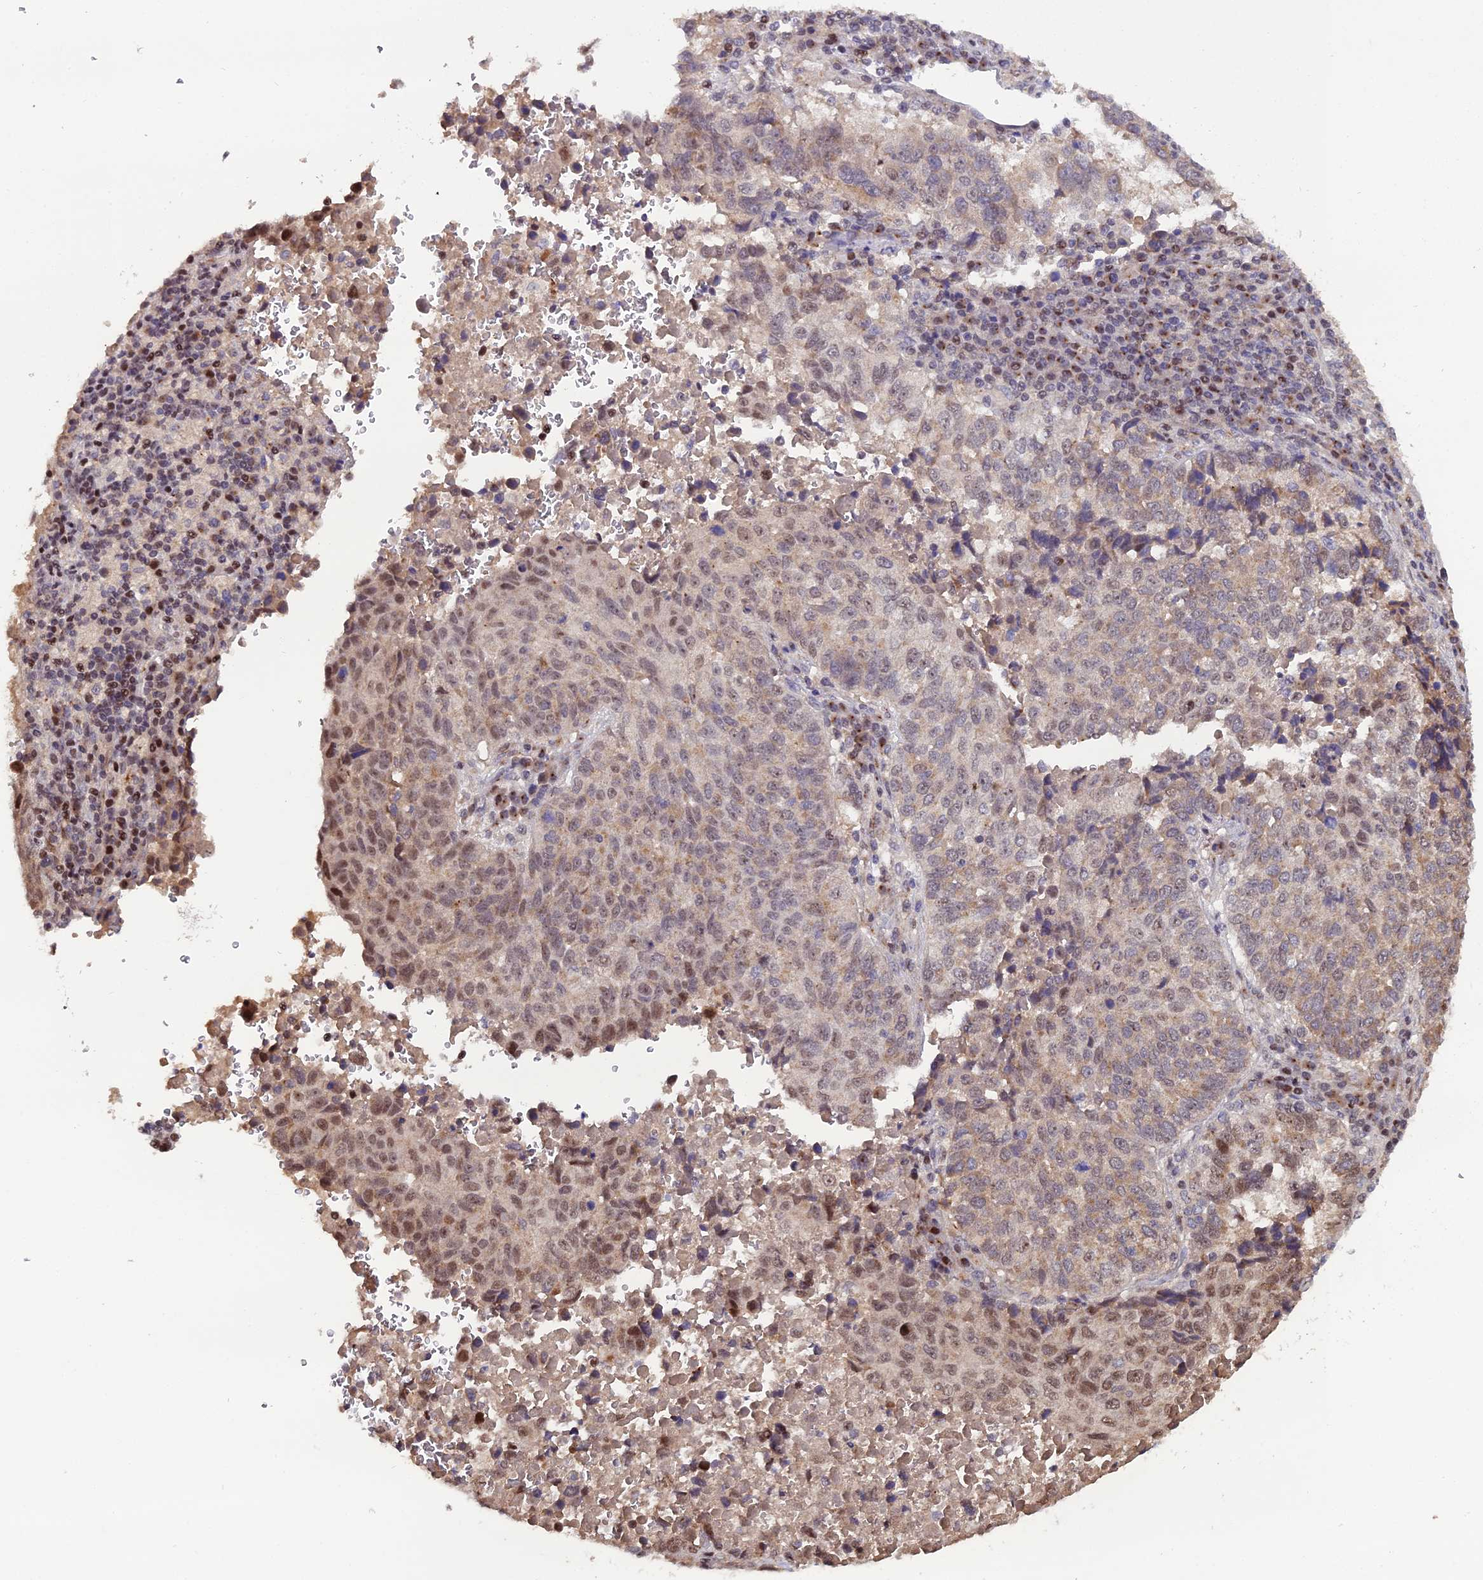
{"staining": {"intensity": "moderate", "quantity": "25%-75%", "location": "cytoplasmic/membranous,nuclear"}, "tissue": "lung cancer", "cell_type": "Tumor cells", "image_type": "cancer", "snomed": [{"axis": "morphology", "description": "Squamous cell carcinoma, NOS"}, {"axis": "topography", "description": "Lung"}], "caption": "The photomicrograph exhibits staining of lung cancer, revealing moderate cytoplasmic/membranous and nuclear protein positivity (brown color) within tumor cells.", "gene": "ARL2", "patient": {"sex": "male", "age": 73}}